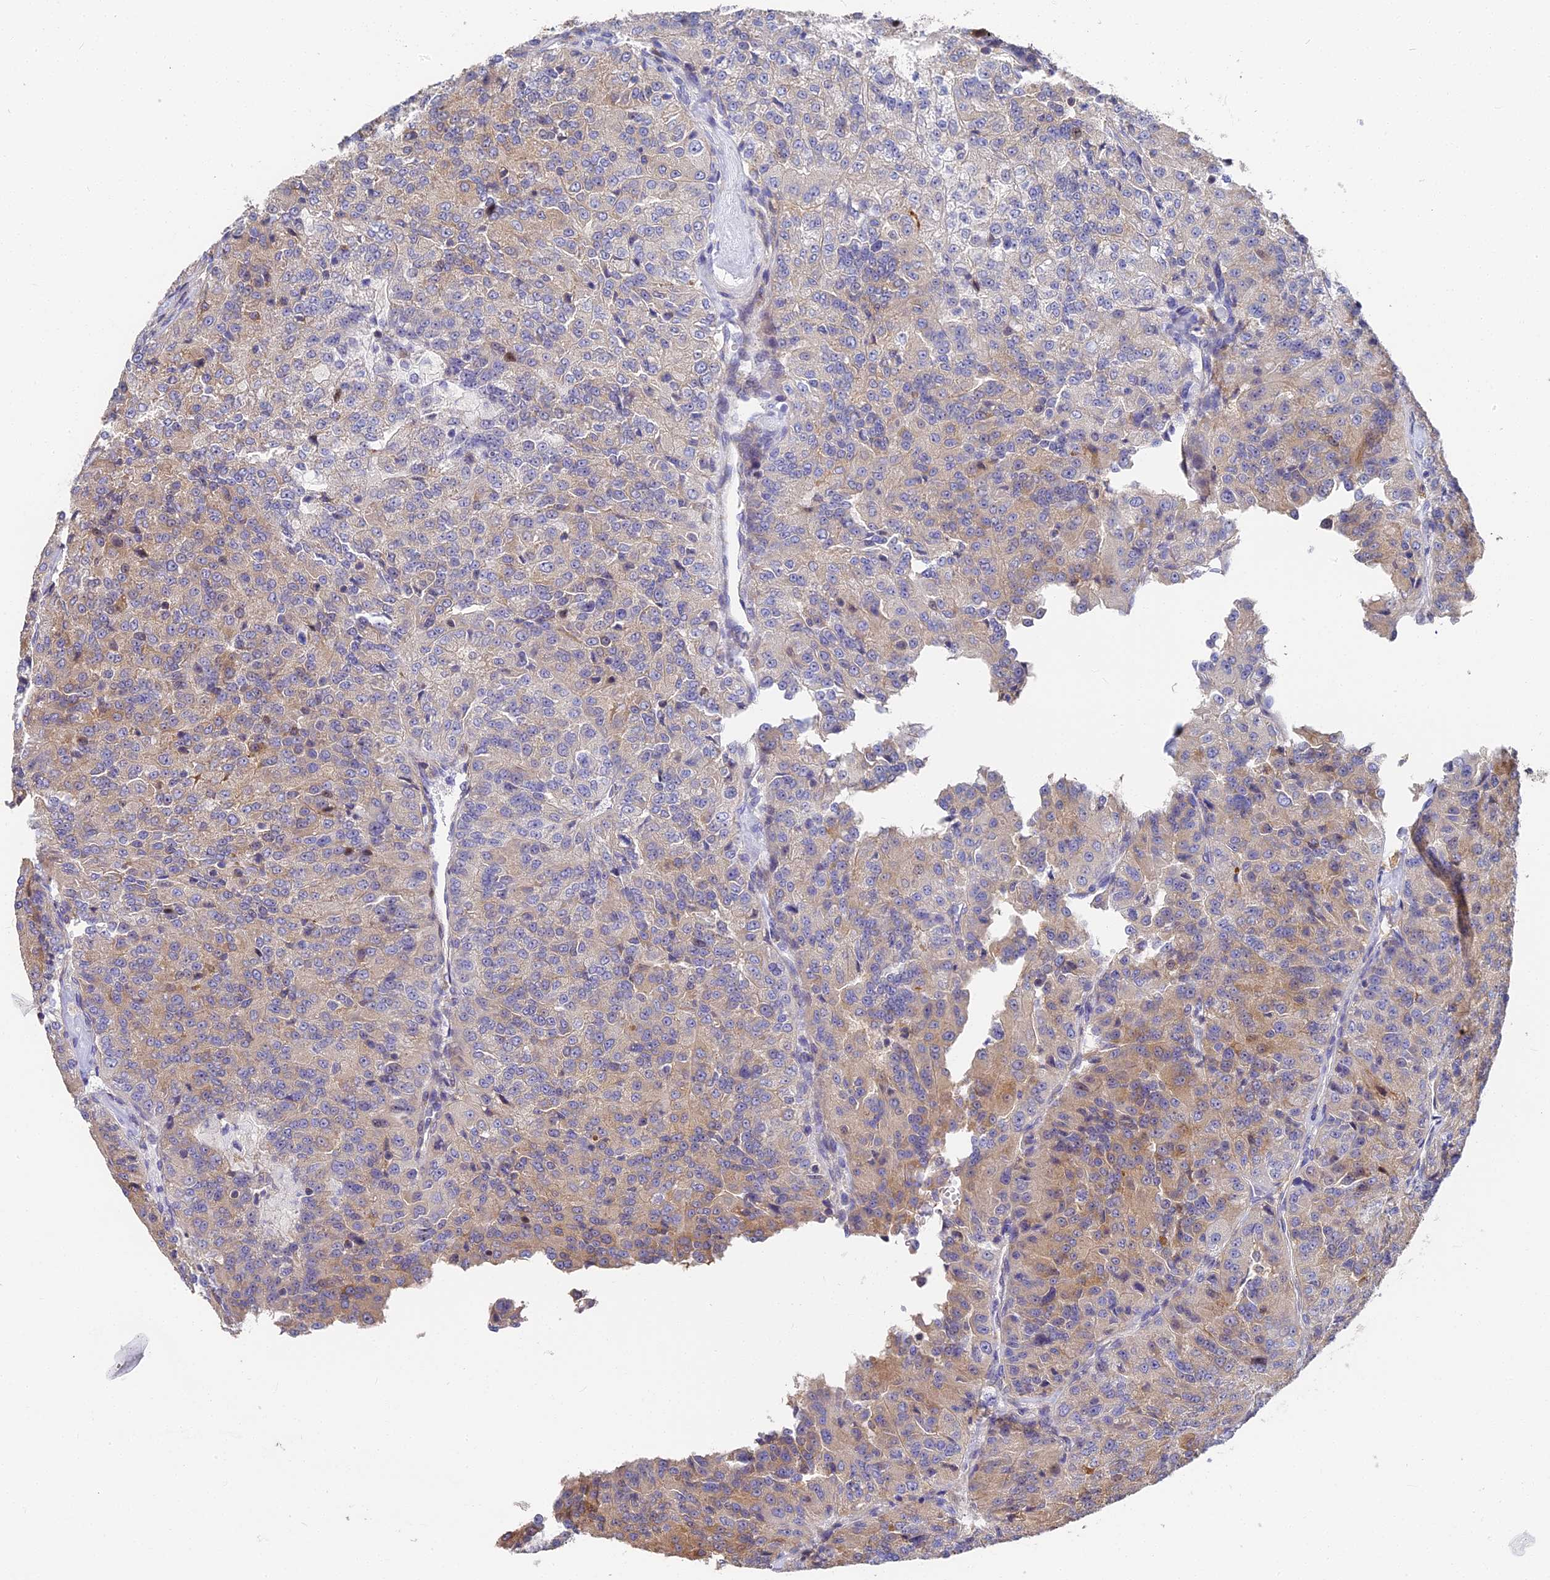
{"staining": {"intensity": "weak", "quantity": "25%-75%", "location": "cytoplasmic/membranous"}, "tissue": "renal cancer", "cell_type": "Tumor cells", "image_type": "cancer", "snomed": [{"axis": "morphology", "description": "Adenocarcinoma, NOS"}, {"axis": "topography", "description": "Kidney"}], "caption": "Protein staining of renal adenocarcinoma tissue demonstrates weak cytoplasmic/membranous positivity in approximately 25%-75% of tumor cells. The staining is performed using DAB (3,3'-diaminobenzidine) brown chromogen to label protein expression. The nuclei are counter-stained blue using hematoxylin.", "gene": "CCDC113", "patient": {"sex": "female", "age": 63}}